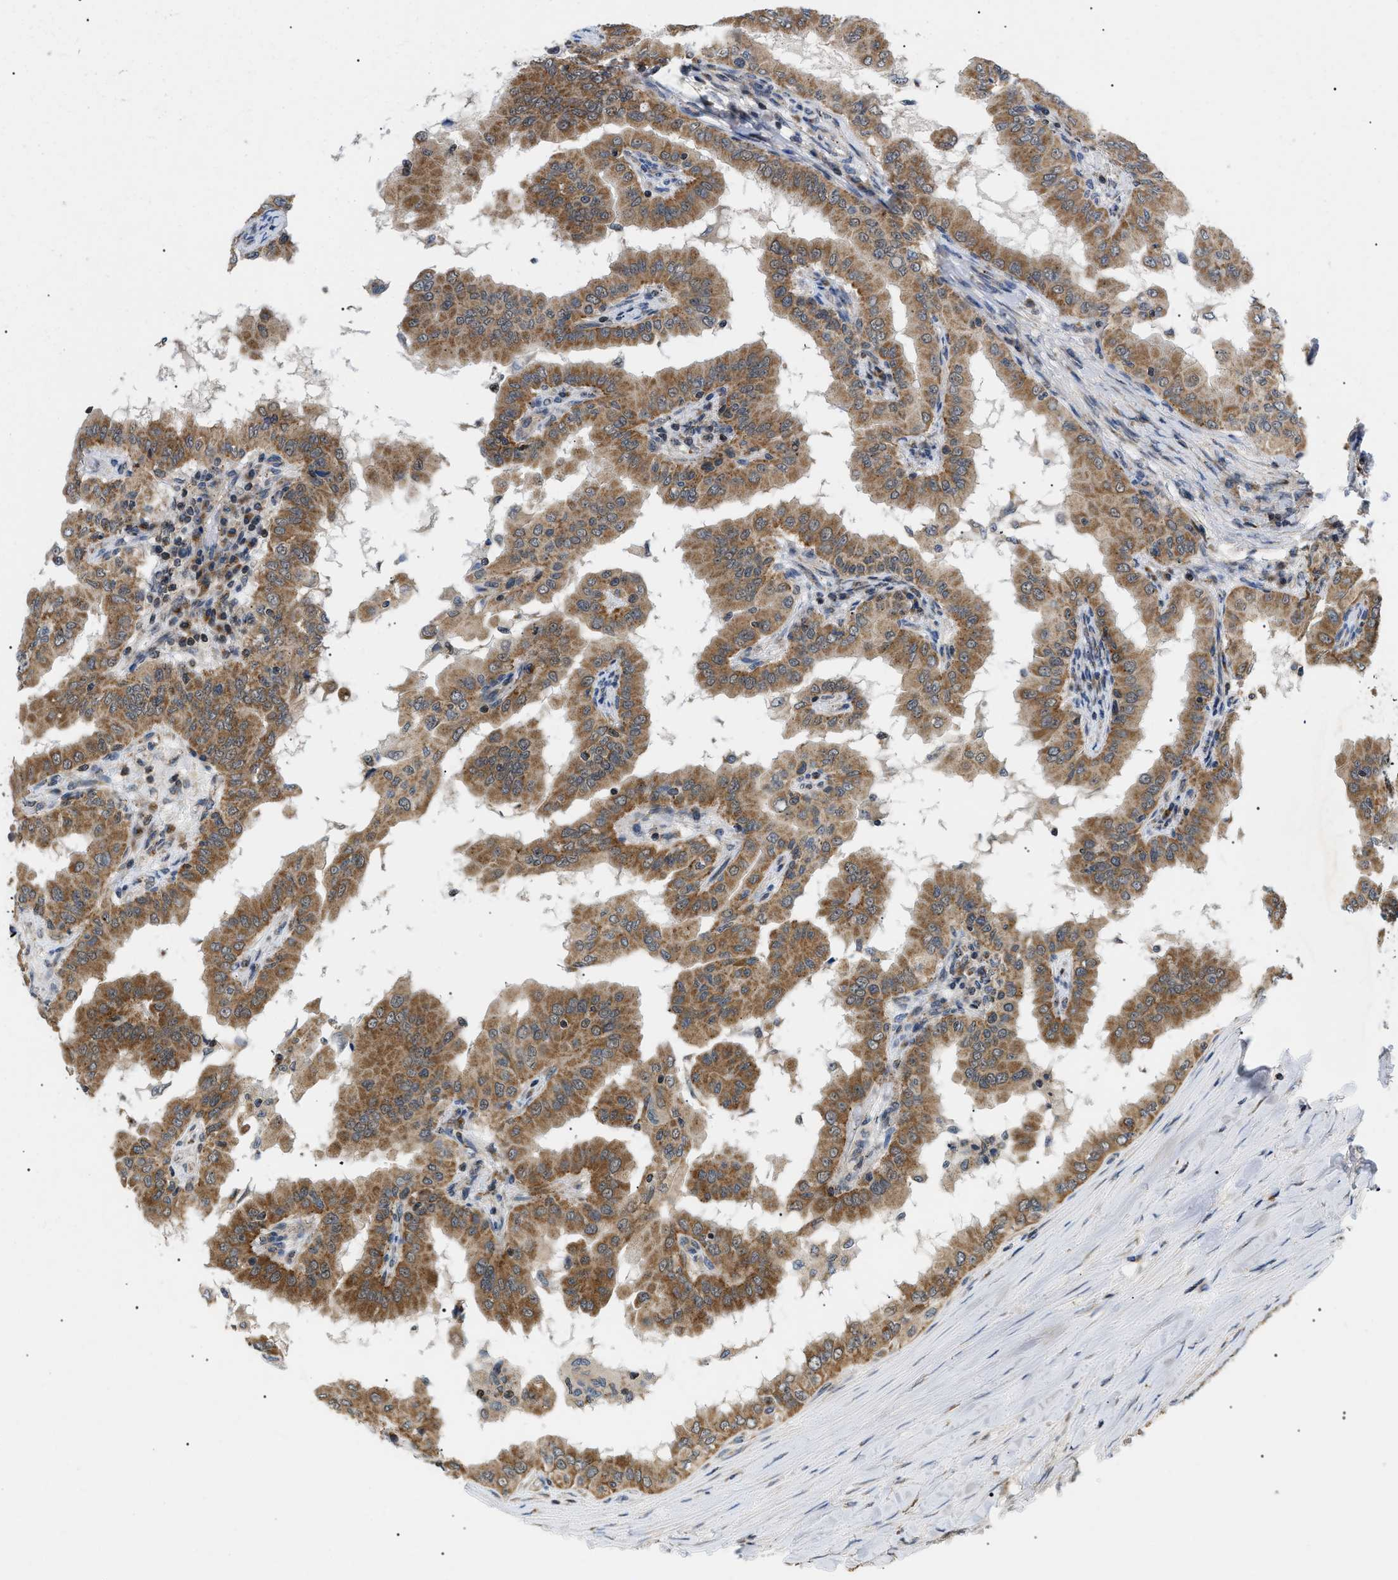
{"staining": {"intensity": "moderate", "quantity": ">75%", "location": "cytoplasmic/membranous"}, "tissue": "thyroid cancer", "cell_type": "Tumor cells", "image_type": "cancer", "snomed": [{"axis": "morphology", "description": "Papillary adenocarcinoma, NOS"}, {"axis": "topography", "description": "Thyroid gland"}], "caption": "The micrograph exhibits immunohistochemical staining of thyroid papillary adenocarcinoma. There is moderate cytoplasmic/membranous positivity is appreciated in approximately >75% of tumor cells.", "gene": "ZBTB11", "patient": {"sex": "male", "age": 33}}